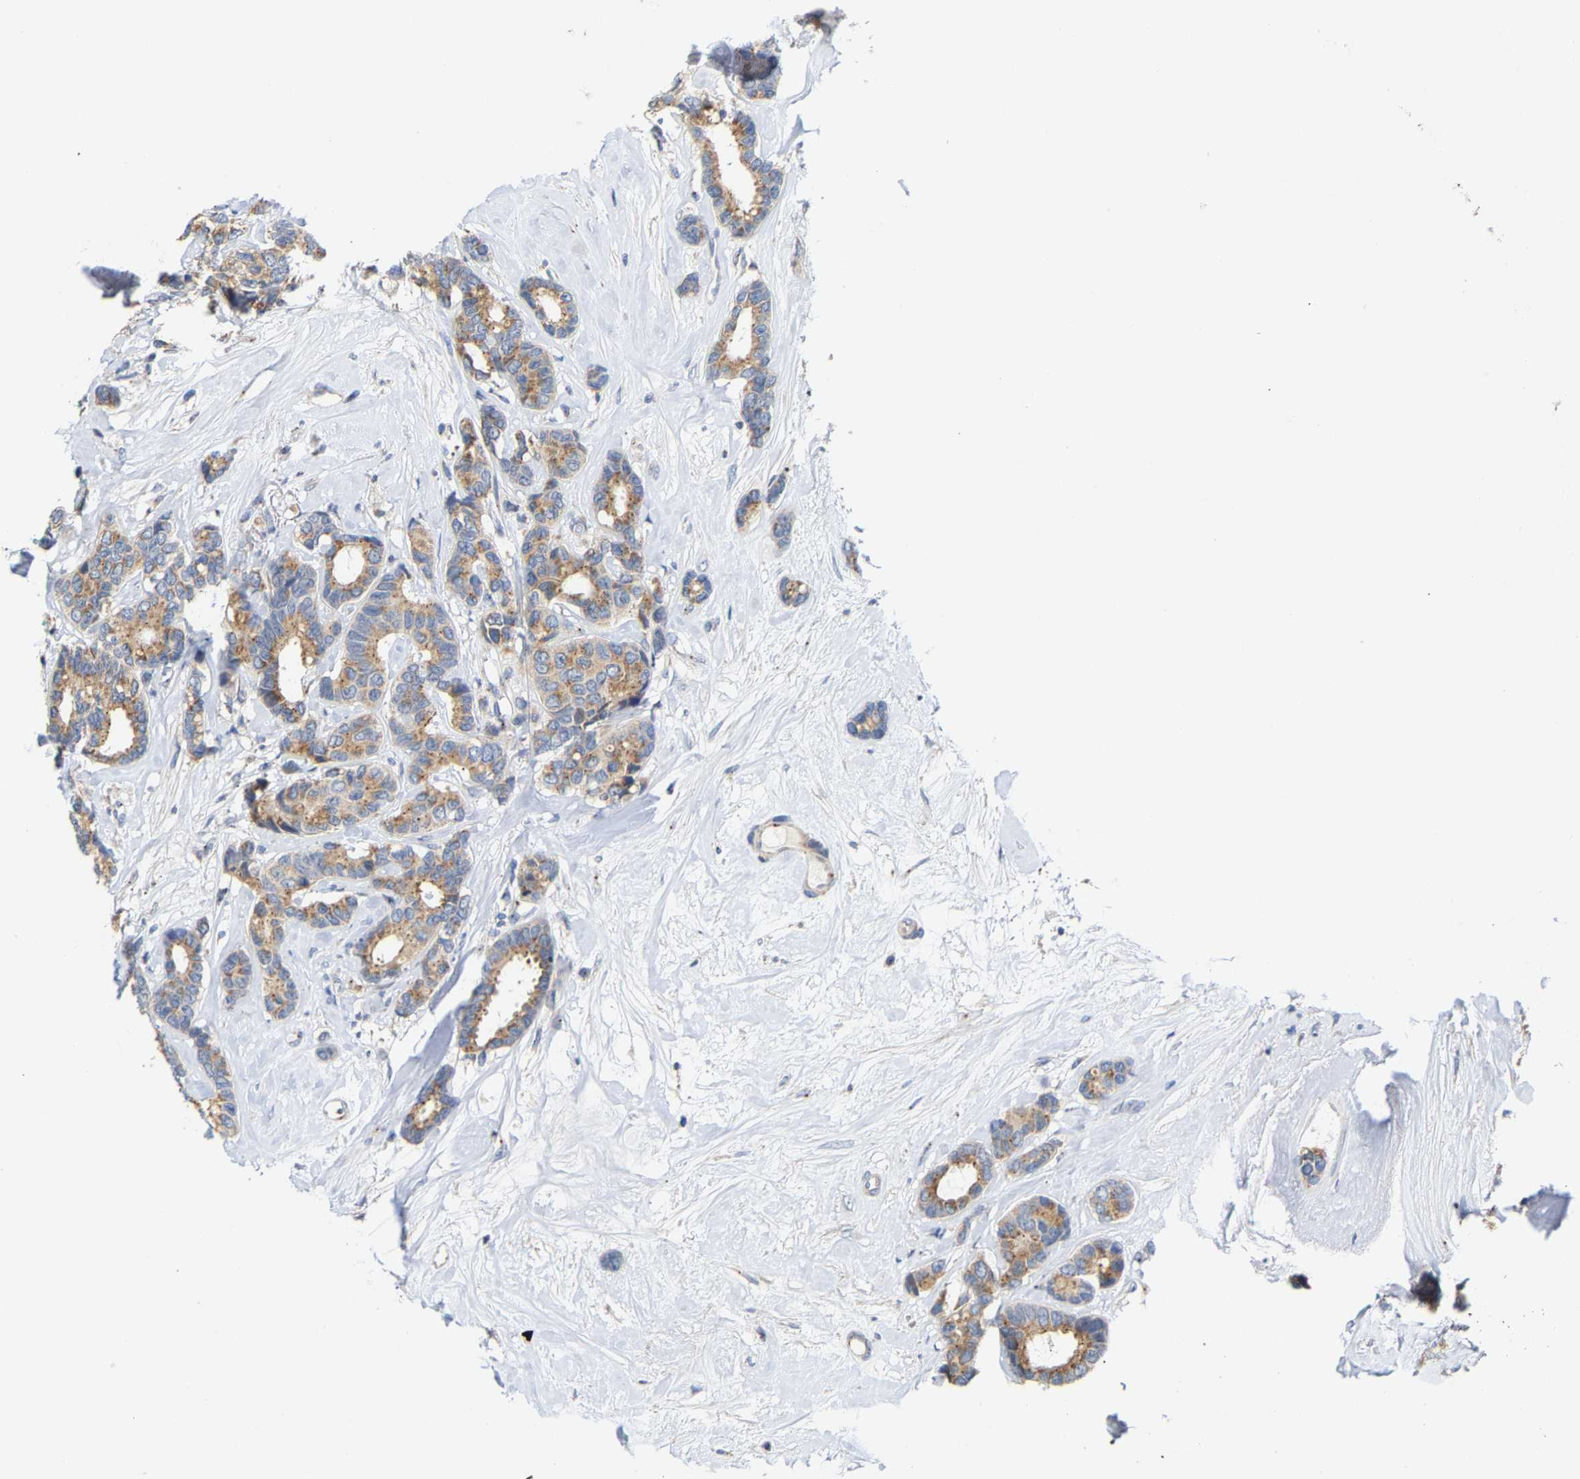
{"staining": {"intensity": "moderate", "quantity": ">75%", "location": "cytoplasmic/membranous"}, "tissue": "breast cancer", "cell_type": "Tumor cells", "image_type": "cancer", "snomed": [{"axis": "morphology", "description": "Duct carcinoma"}, {"axis": "topography", "description": "Breast"}], "caption": "Protein expression analysis of human breast cancer (invasive ductal carcinoma) reveals moderate cytoplasmic/membranous positivity in approximately >75% of tumor cells. (brown staining indicates protein expression, while blue staining denotes nuclei).", "gene": "PCNT", "patient": {"sex": "female", "age": 87}}